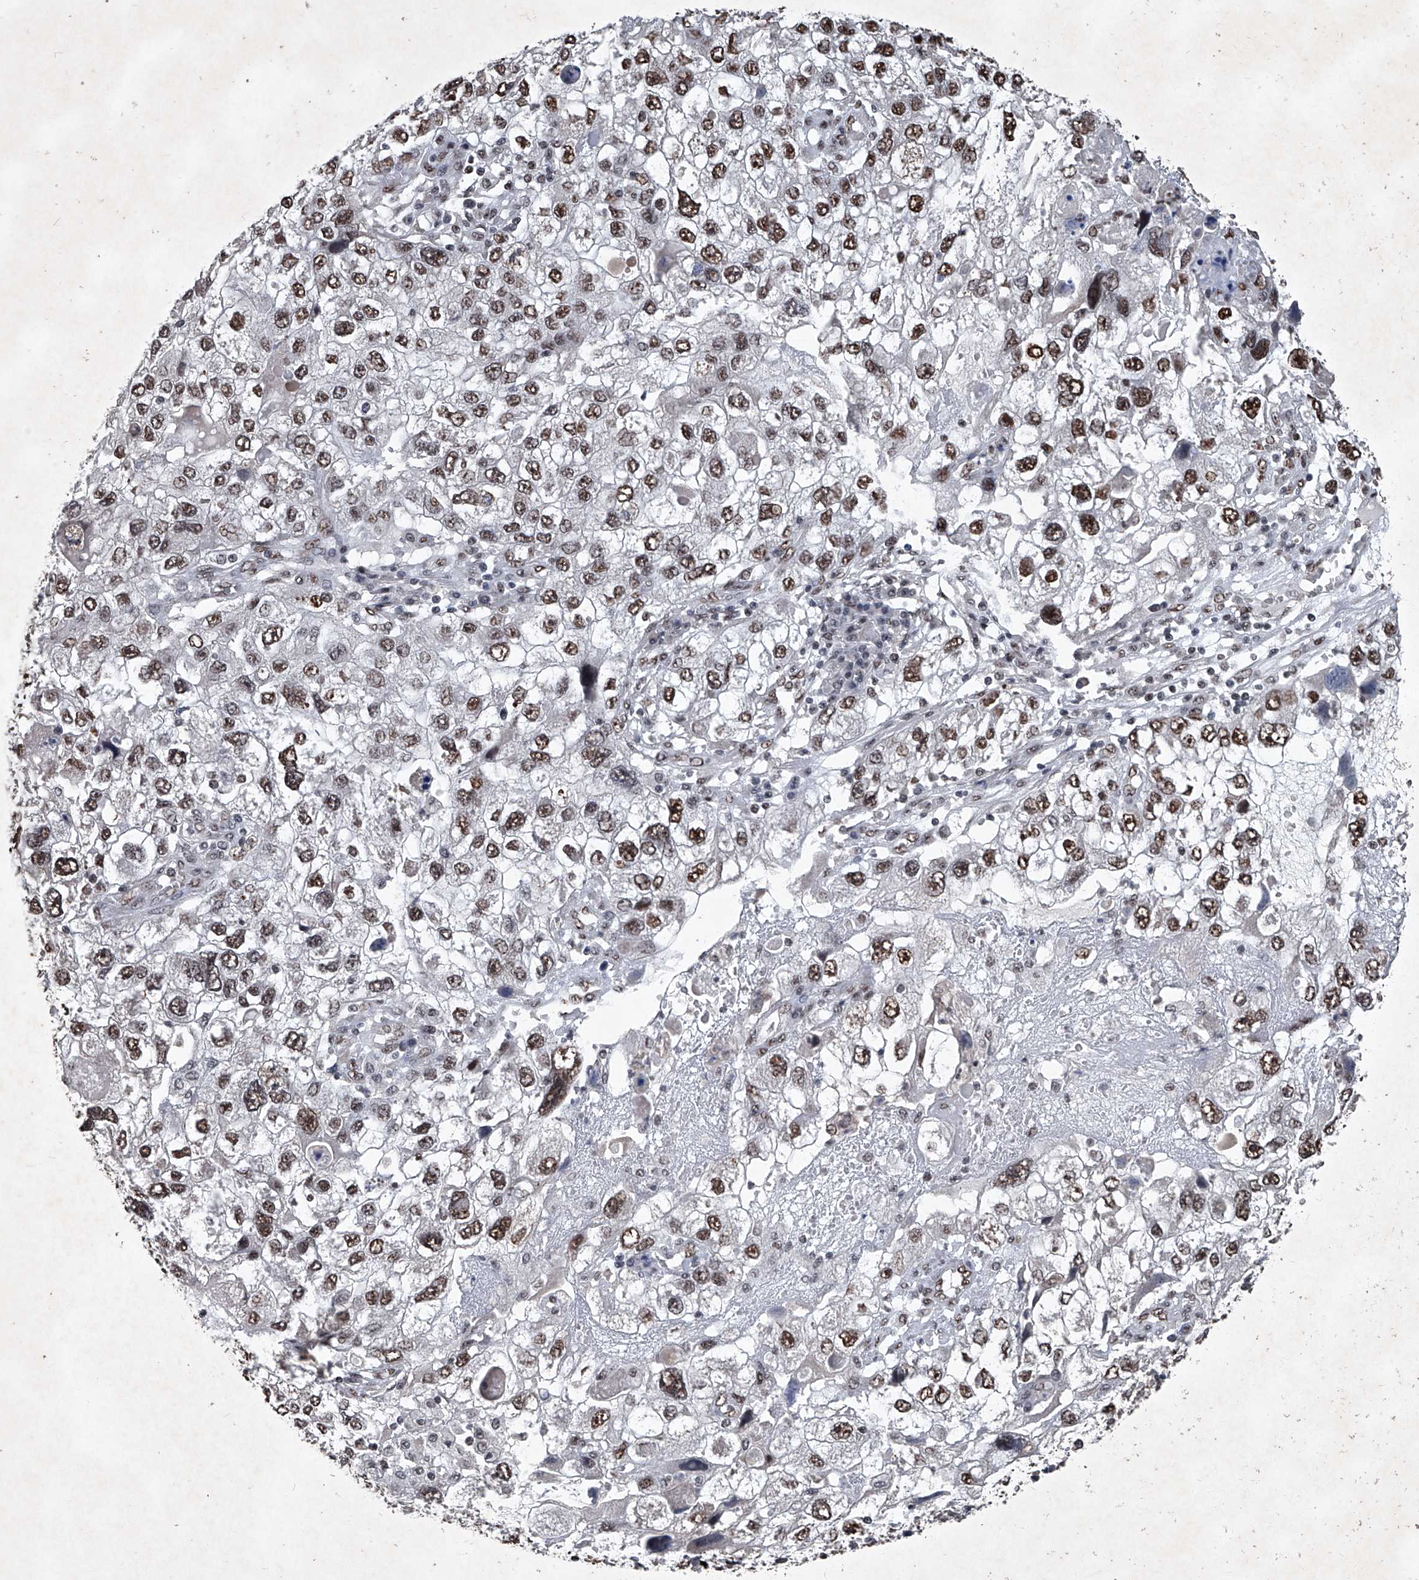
{"staining": {"intensity": "moderate", "quantity": "25%-75%", "location": "nuclear"}, "tissue": "endometrial cancer", "cell_type": "Tumor cells", "image_type": "cancer", "snomed": [{"axis": "morphology", "description": "Adenocarcinoma, NOS"}, {"axis": "topography", "description": "Endometrium"}], "caption": "Moderate nuclear positivity is seen in about 25%-75% of tumor cells in endometrial cancer.", "gene": "DDX39B", "patient": {"sex": "female", "age": 49}}